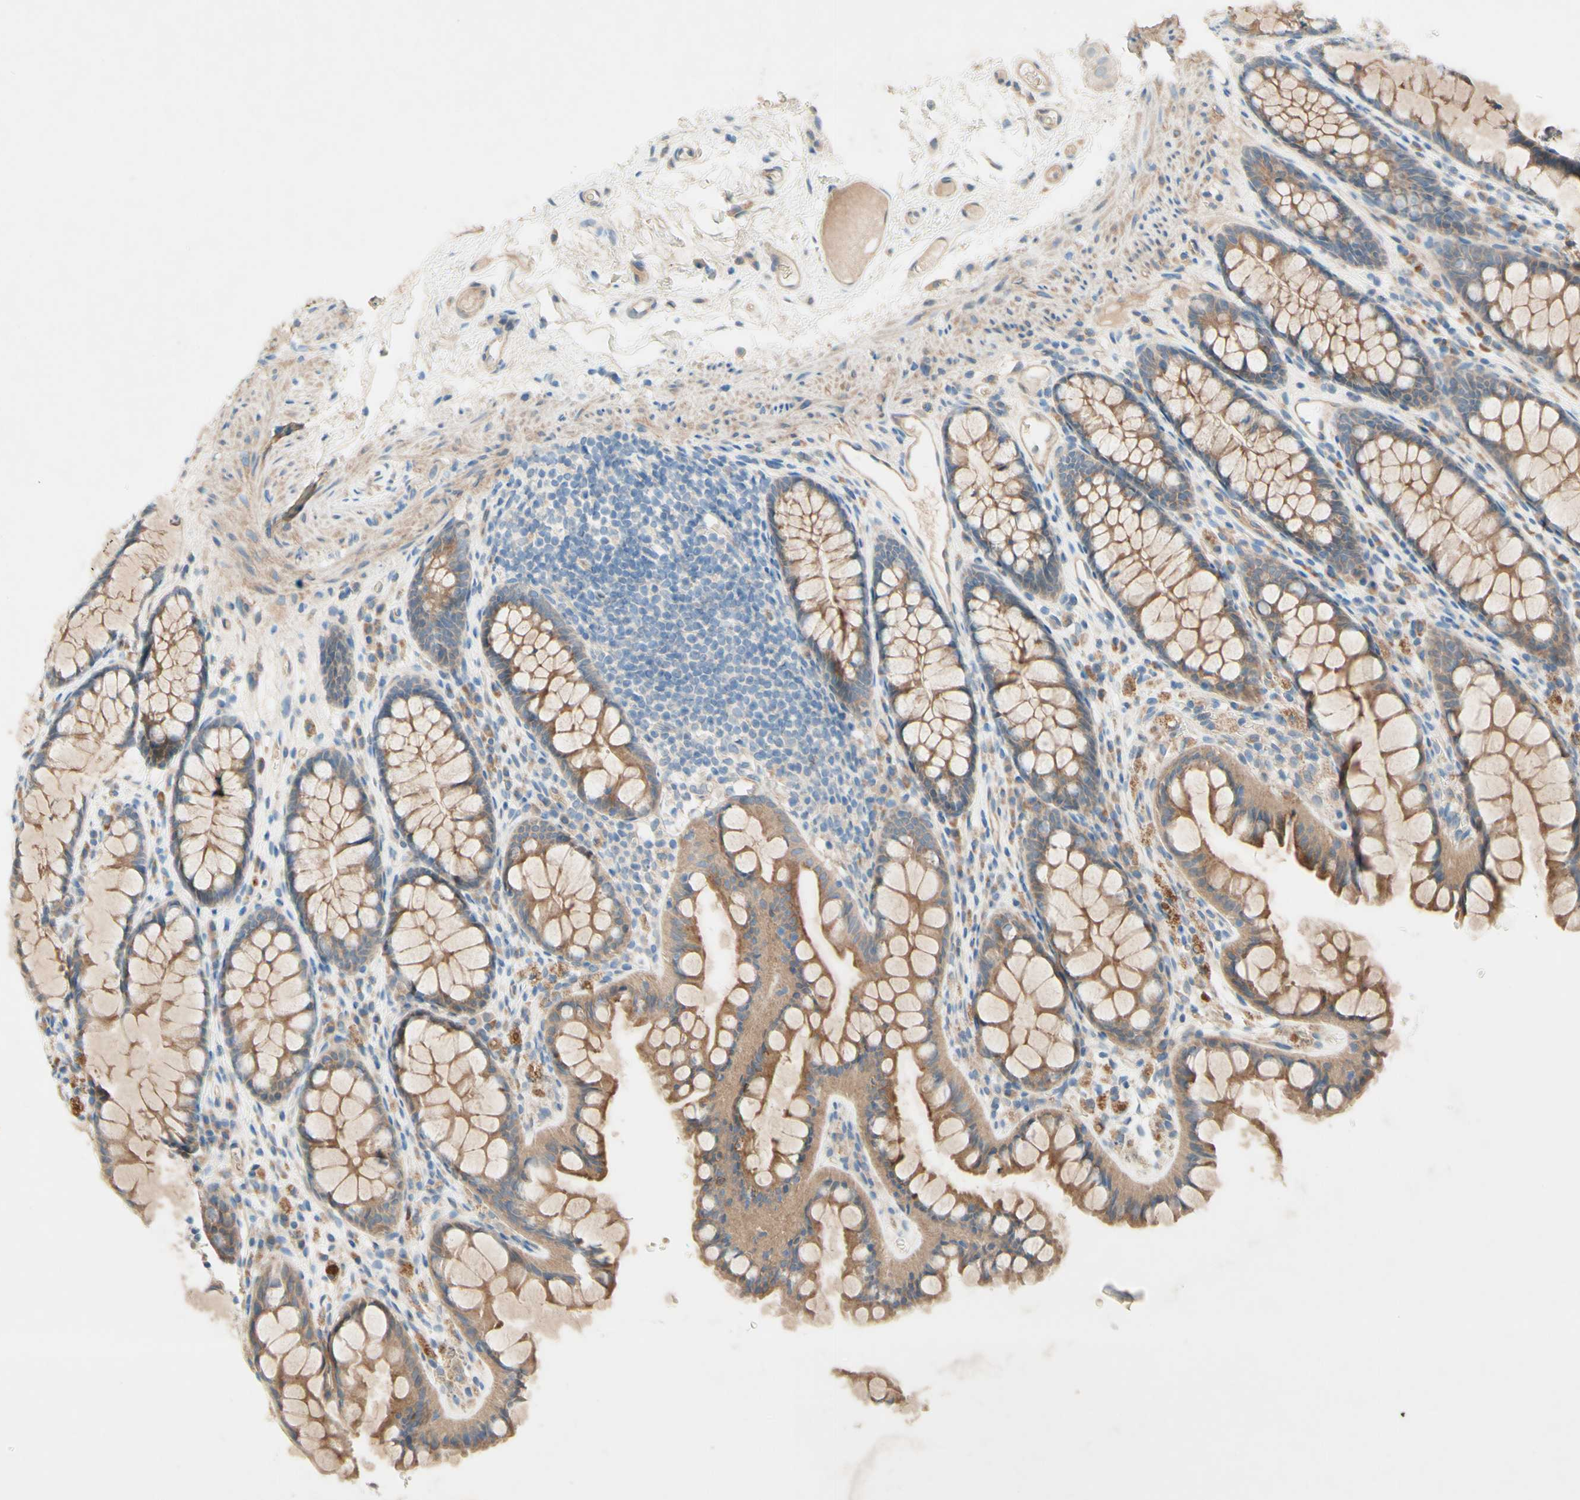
{"staining": {"intensity": "weak", "quantity": ">75%", "location": "cytoplasmic/membranous"}, "tissue": "colon", "cell_type": "Endothelial cells", "image_type": "normal", "snomed": [{"axis": "morphology", "description": "Normal tissue, NOS"}, {"axis": "topography", "description": "Colon"}], "caption": "Protein staining shows weak cytoplasmic/membranous expression in about >75% of endothelial cells in normal colon. (IHC, brightfield microscopy, high magnification).", "gene": "IL2", "patient": {"sex": "female", "age": 55}}